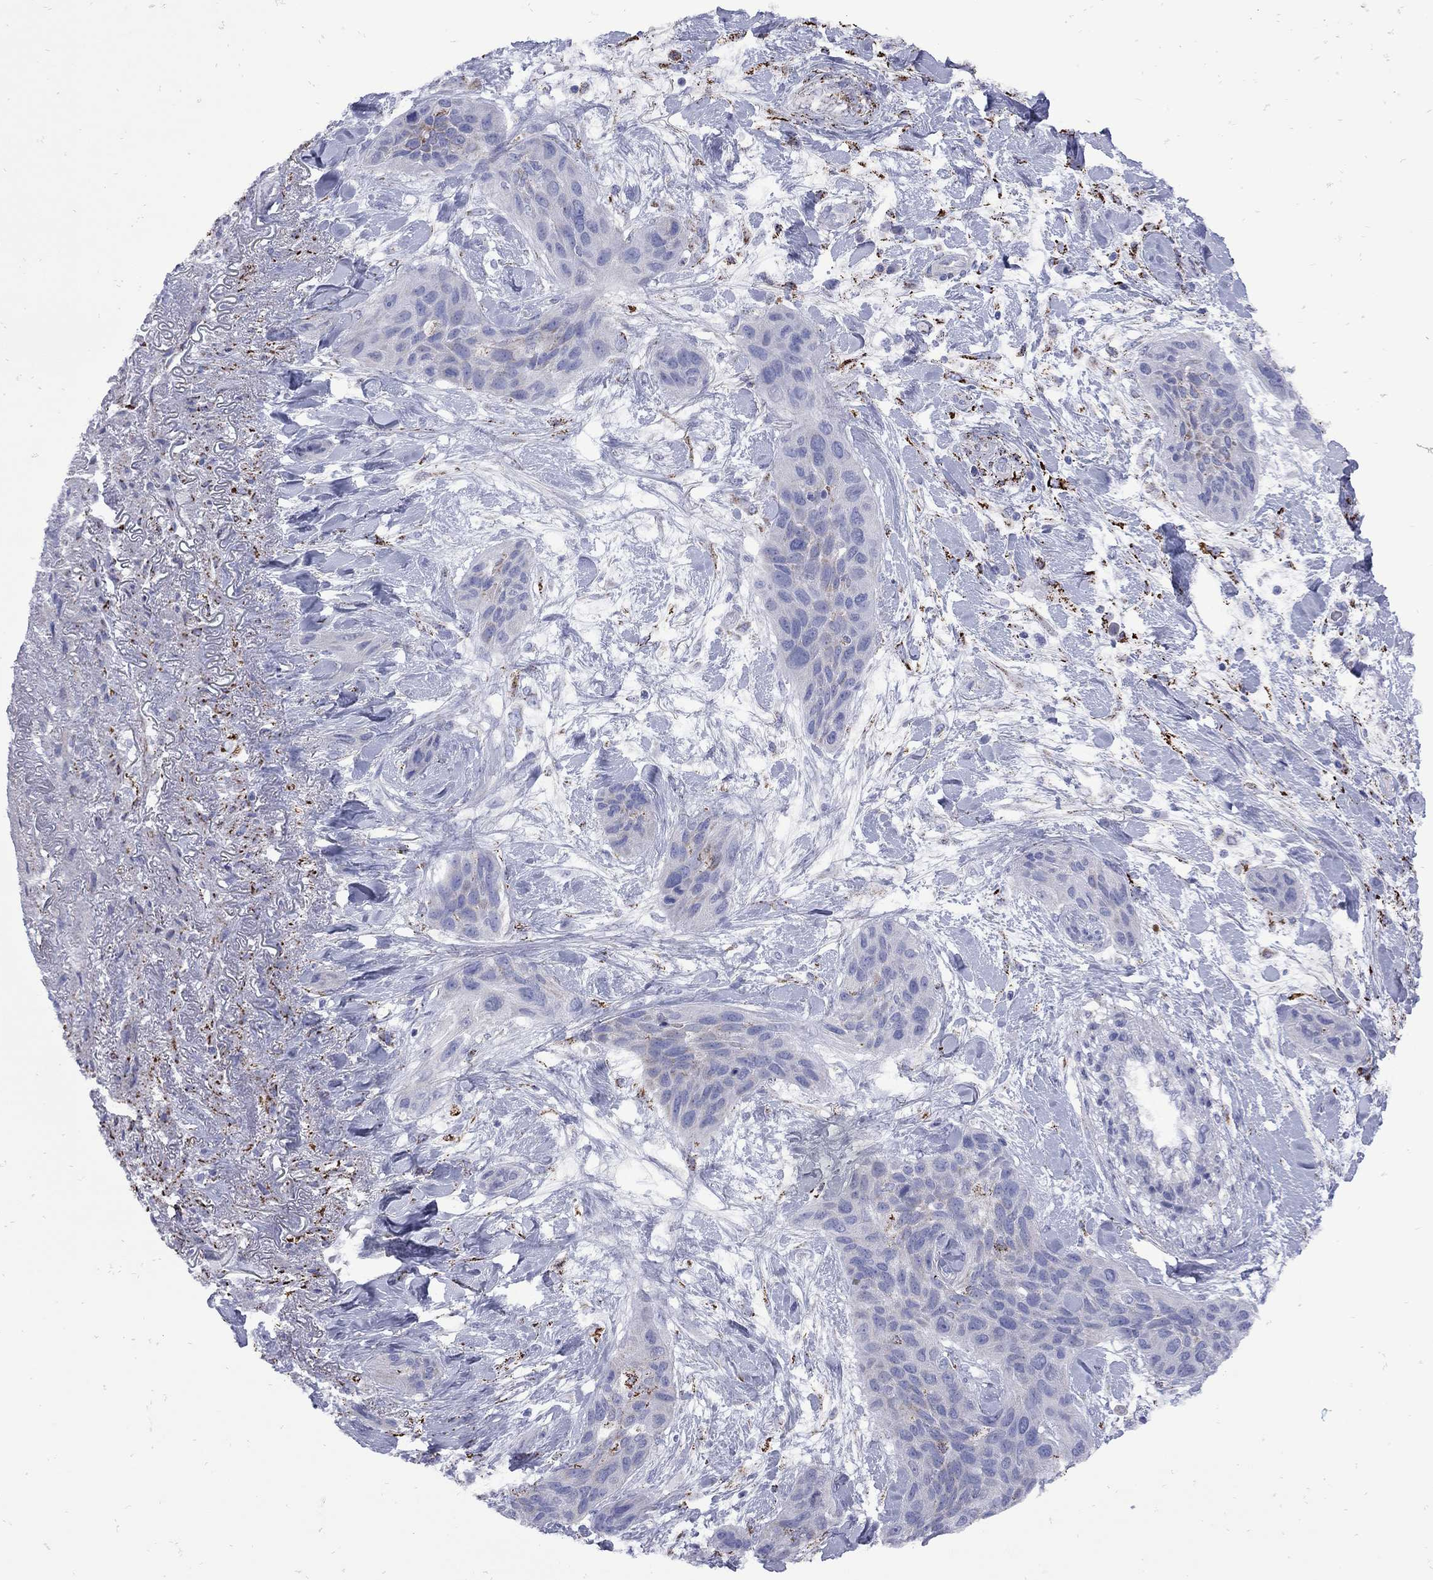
{"staining": {"intensity": "moderate", "quantity": "<25%", "location": "cytoplasmic/membranous"}, "tissue": "lung cancer", "cell_type": "Tumor cells", "image_type": "cancer", "snomed": [{"axis": "morphology", "description": "Squamous cell carcinoma, NOS"}, {"axis": "topography", "description": "Lung"}], "caption": "Human lung cancer stained with a protein marker reveals moderate staining in tumor cells.", "gene": "SESTD1", "patient": {"sex": "female", "age": 70}}